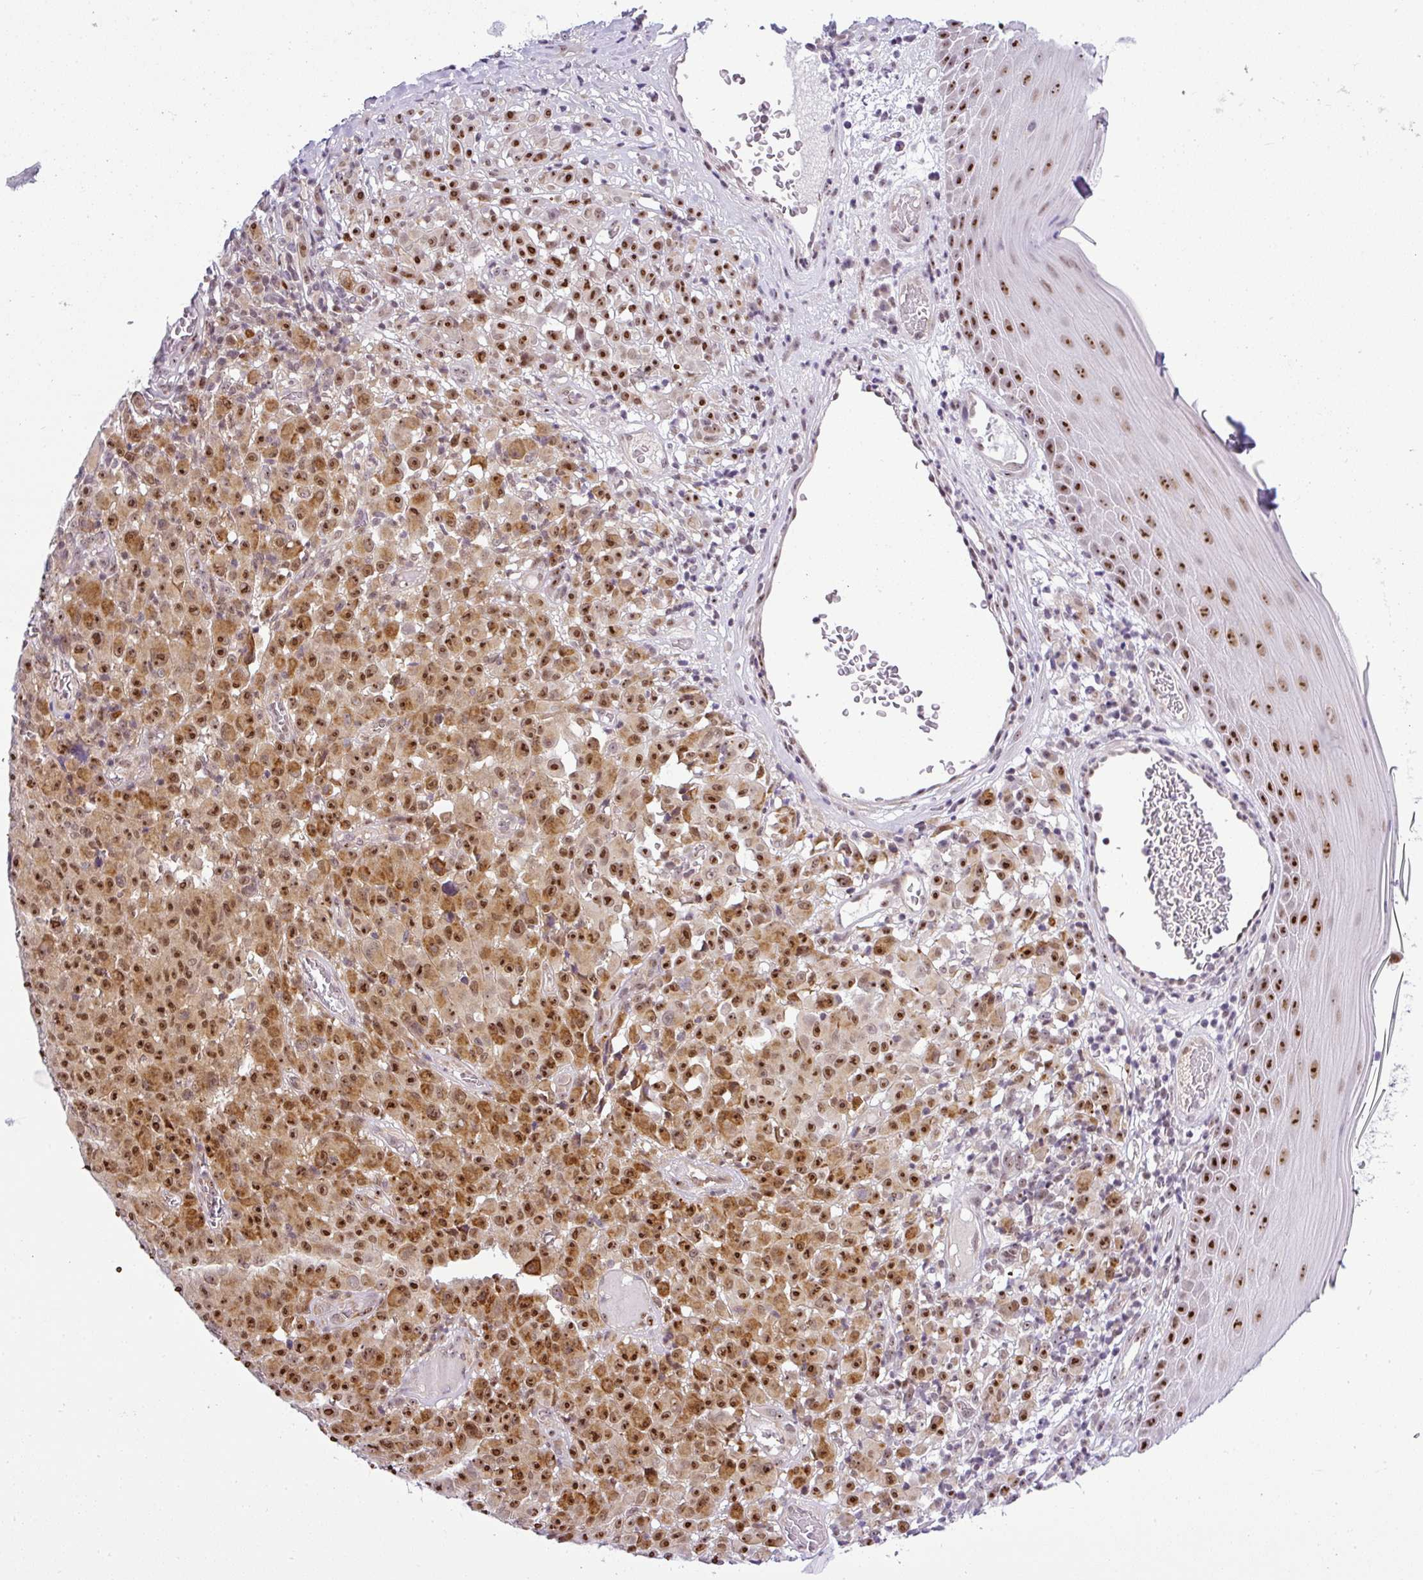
{"staining": {"intensity": "moderate", "quantity": ">75%", "location": "cytoplasmic/membranous,nuclear"}, "tissue": "melanoma", "cell_type": "Tumor cells", "image_type": "cancer", "snomed": [{"axis": "morphology", "description": "Malignant melanoma, NOS"}, {"axis": "topography", "description": "Skin"}], "caption": "Malignant melanoma was stained to show a protein in brown. There is medium levels of moderate cytoplasmic/membranous and nuclear positivity in approximately >75% of tumor cells.", "gene": "NDUFB2", "patient": {"sex": "female", "age": 82}}